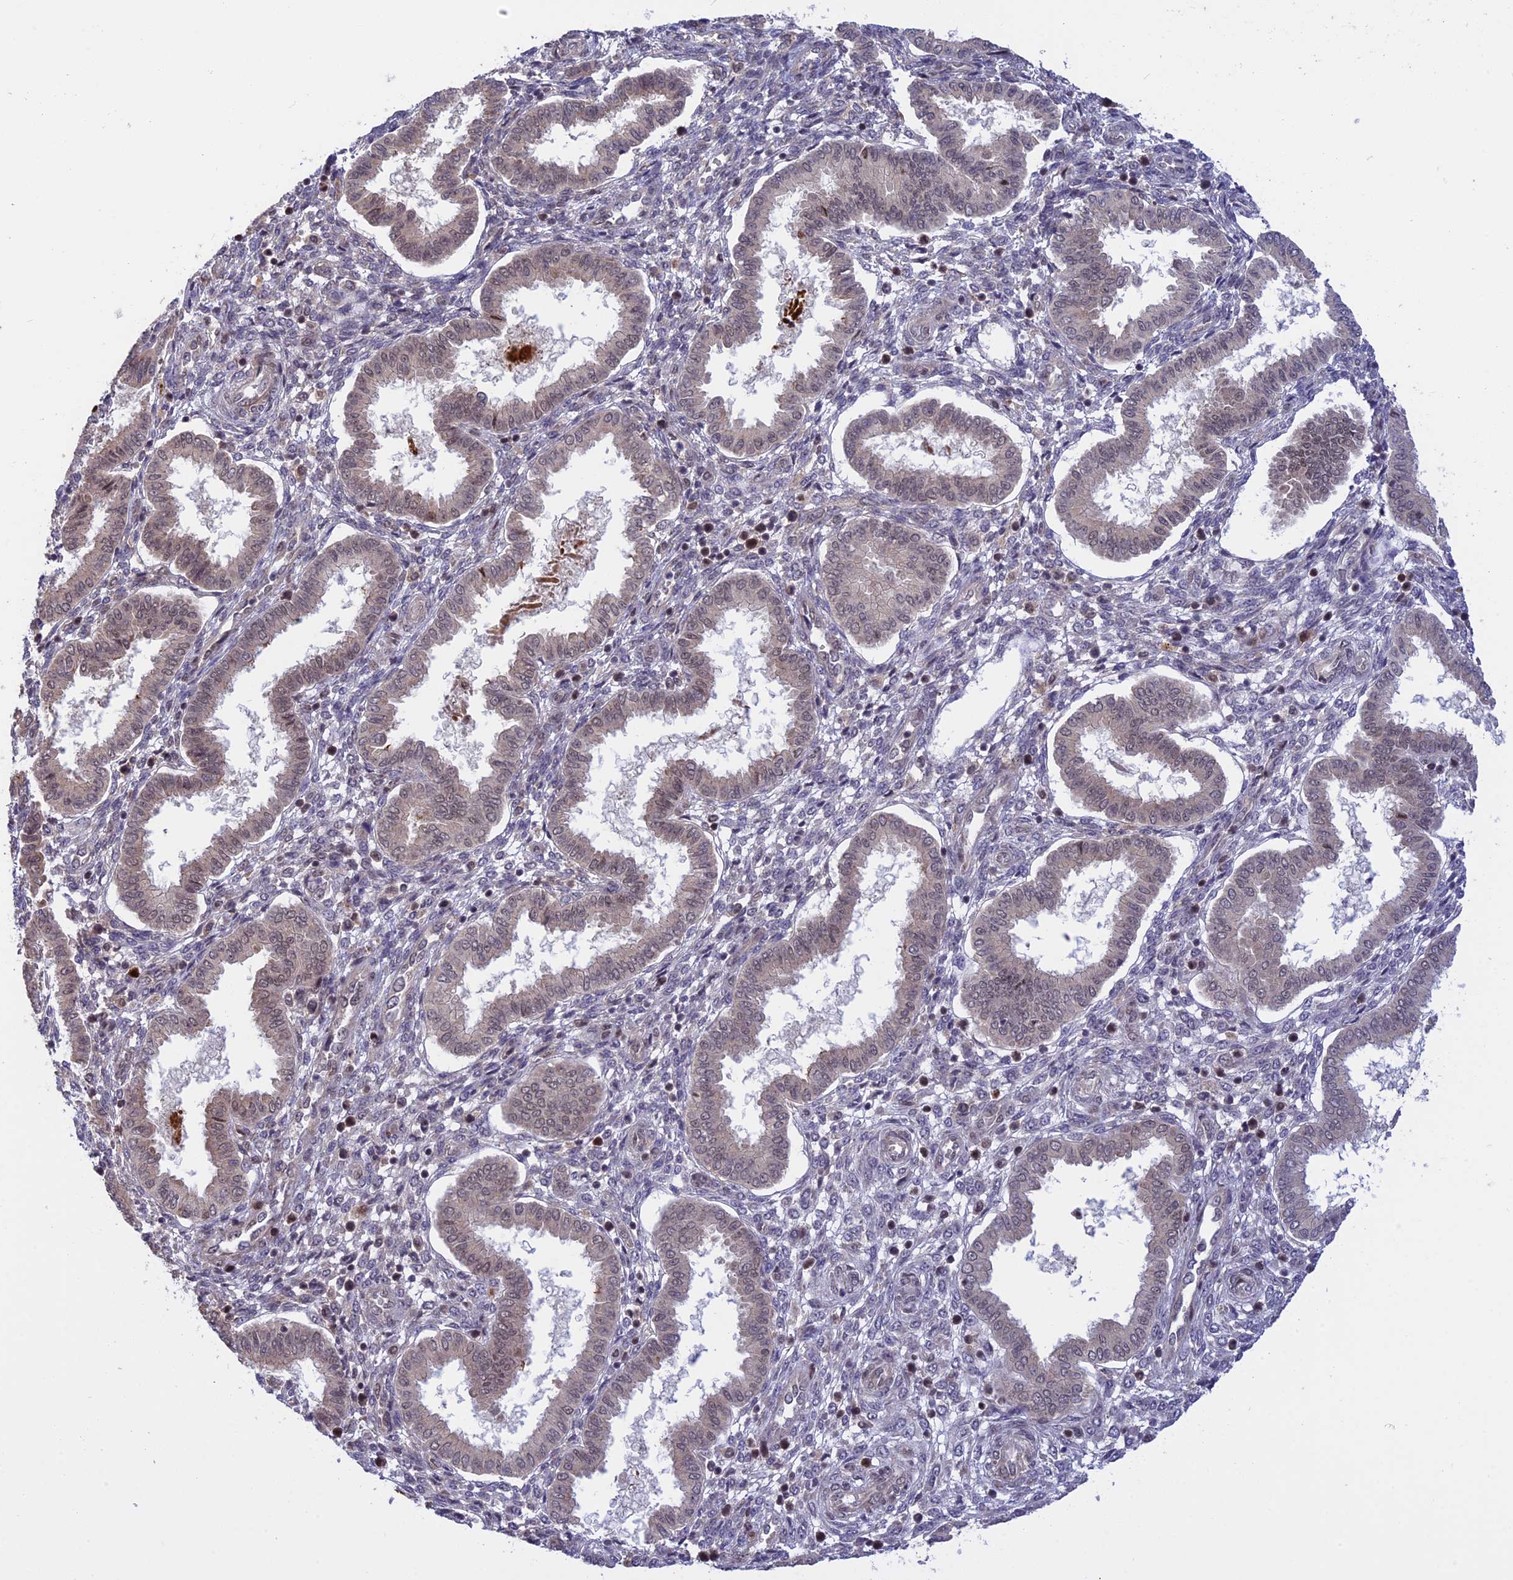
{"staining": {"intensity": "moderate", "quantity": "25%-75%", "location": "nuclear"}, "tissue": "endometrium", "cell_type": "Cells in endometrial stroma", "image_type": "normal", "snomed": [{"axis": "morphology", "description": "Normal tissue, NOS"}, {"axis": "topography", "description": "Endometrium"}], "caption": "DAB immunohistochemical staining of normal endometrium shows moderate nuclear protein expression in approximately 25%-75% of cells in endometrial stroma.", "gene": "POLR2C", "patient": {"sex": "female", "age": 24}}